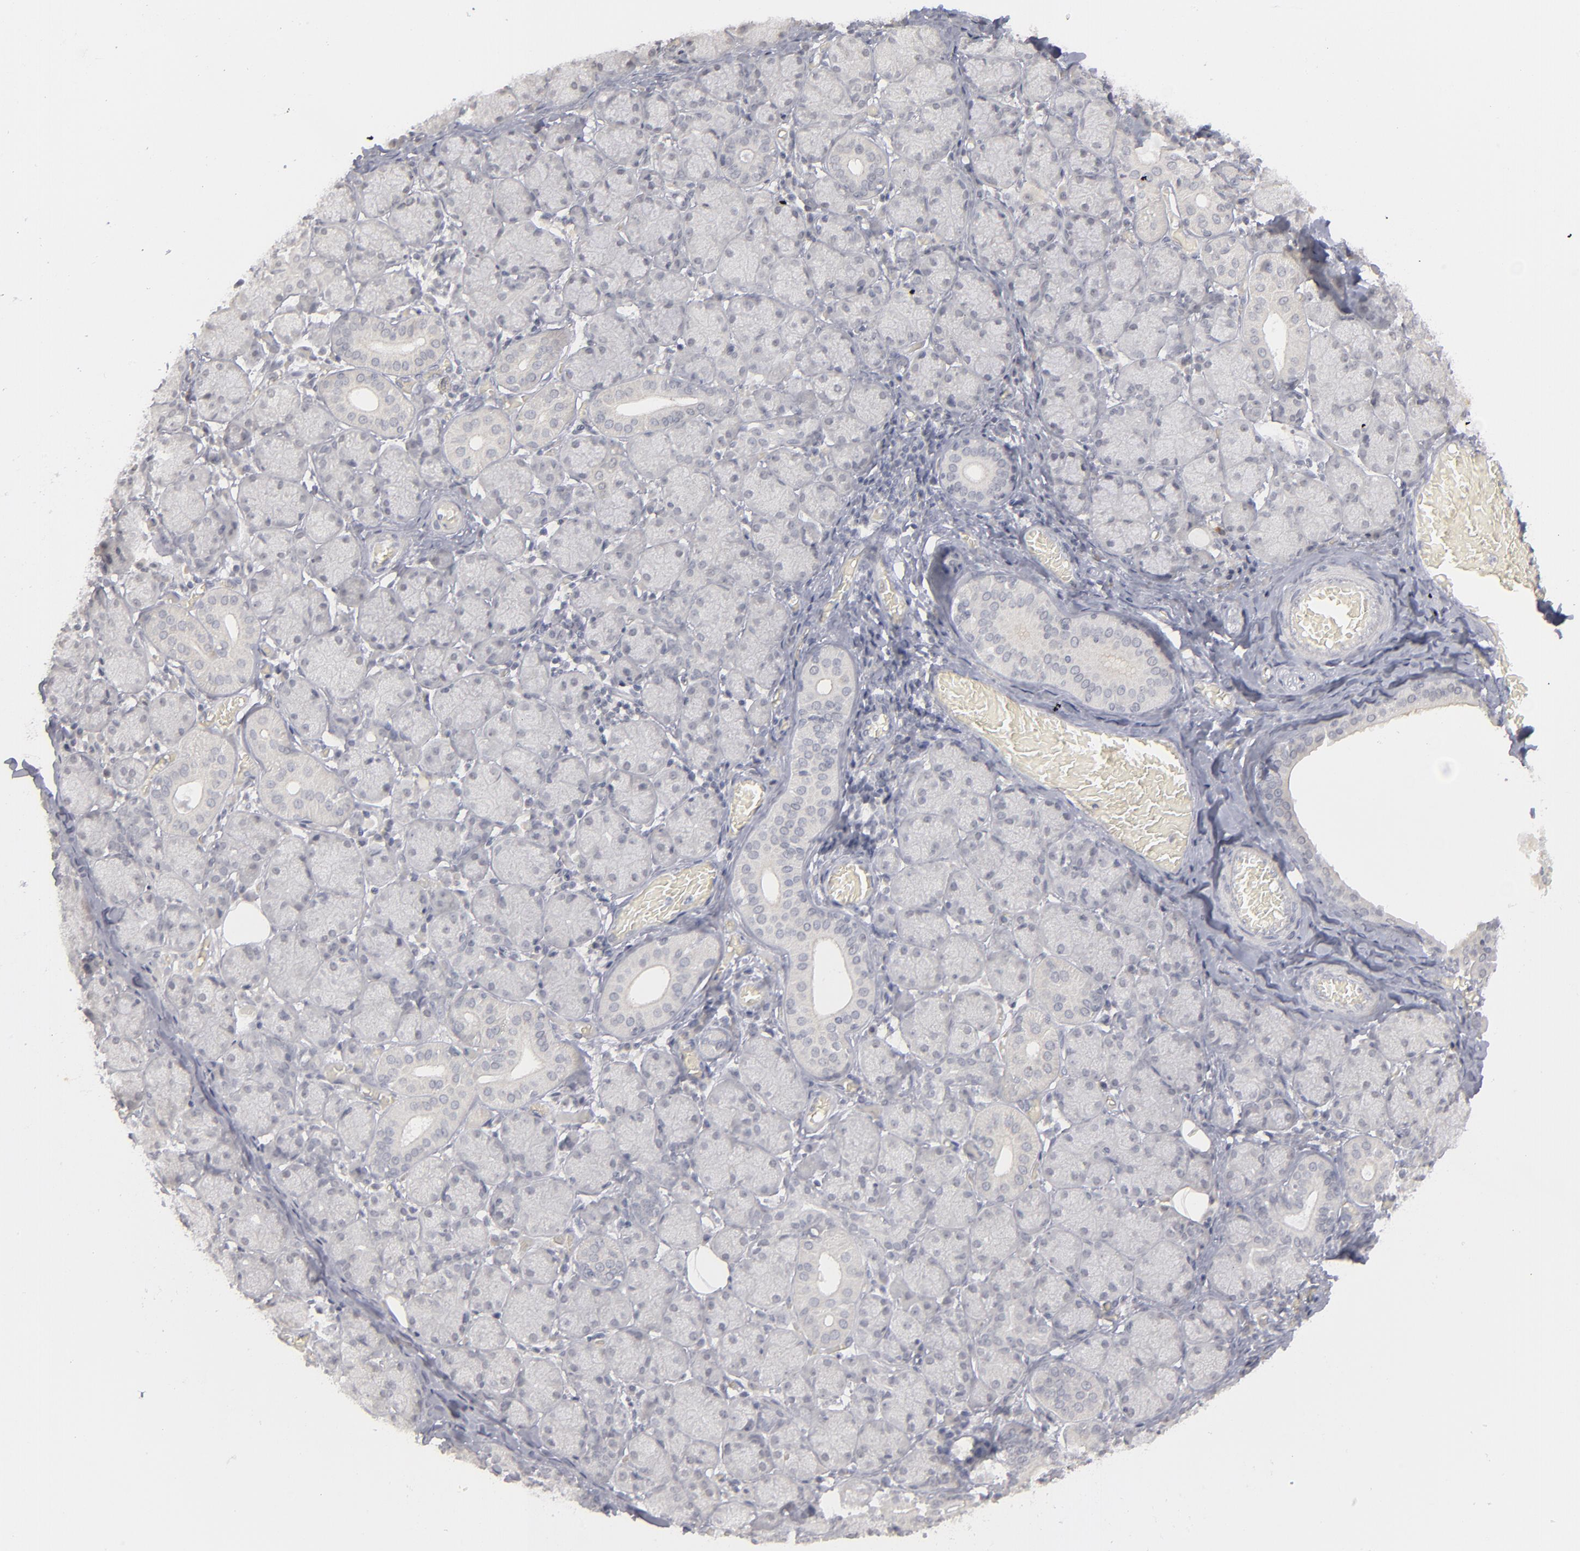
{"staining": {"intensity": "negative", "quantity": "none", "location": "none"}, "tissue": "salivary gland", "cell_type": "Glandular cells", "image_type": "normal", "snomed": [{"axis": "morphology", "description": "Normal tissue, NOS"}, {"axis": "topography", "description": "Salivary gland"}], "caption": "DAB (3,3'-diaminobenzidine) immunohistochemical staining of benign salivary gland demonstrates no significant expression in glandular cells.", "gene": "KIAA1210", "patient": {"sex": "female", "age": 24}}